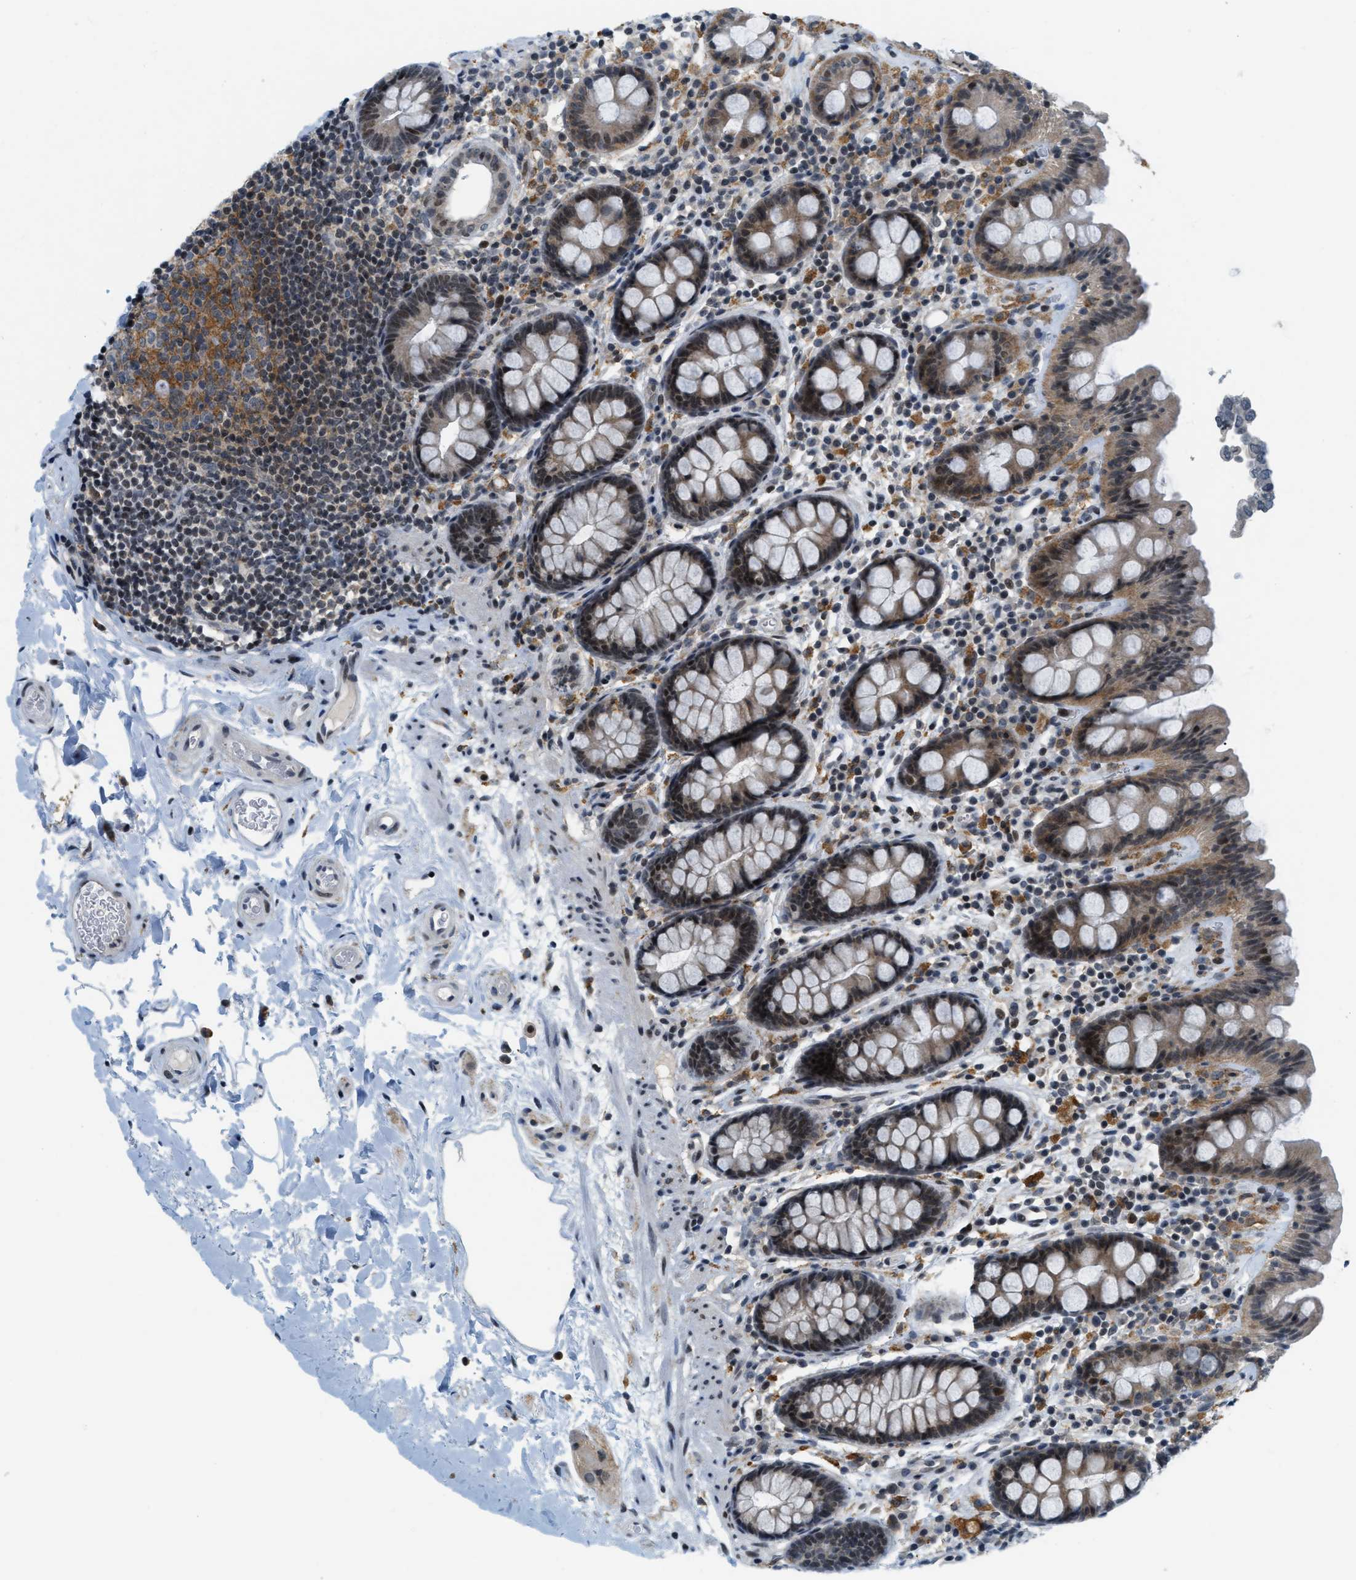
{"staining": {"intensity": "negative", "quantity": "none", "location": "none"}, "tissue": "colon", "cell_type": "Endothelial cells", "image_type": "normal", "snomed": [{"axis": "morphology", "description": "Normal tissue, NOS"}, {"axis": "topography", "description": "Colon"}], "caption": "DAB immunohistochemical staining of unremarkable human colon reveals no significant positivity in endothelial cells.", "gene": "ING1", "patient": {"sex": "female", "age": 80}}